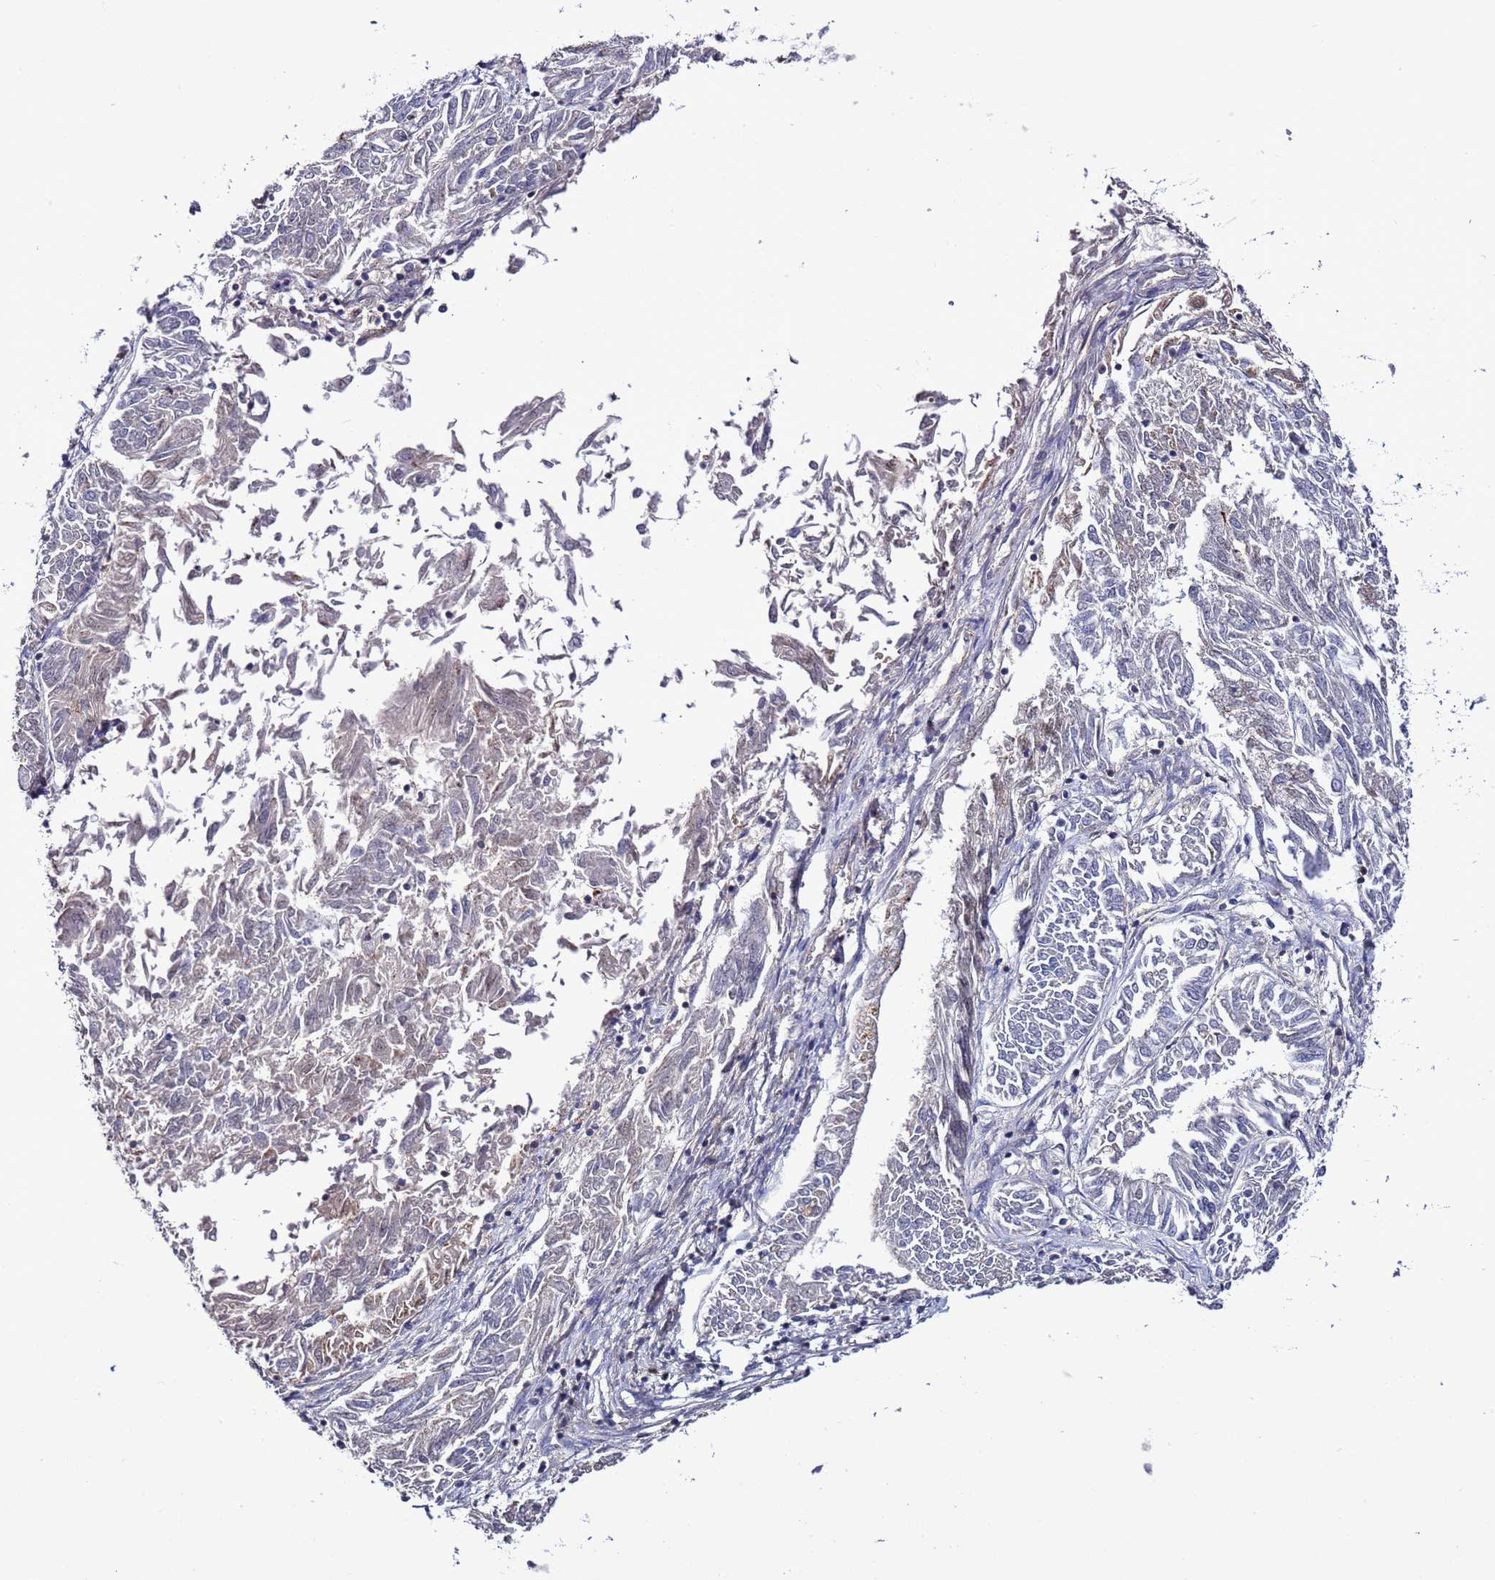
{"staining": {"intensity": "negative", "quantity": "none", "location": "none"}, "tissue": "endometrial cancer", "cell_type": "Tumor cells", "image_type": "cancer", "snomed": [{"axis": "morphology", "description": "Adenocarcinoma, NOS"}, {"axis": "topography", "description": "Endometrium"}], "caption": "Endometrial cancer was stained to show a protein in brown. There is no significant positivity in tumor cells. The staining is performed using DAB (3,3'-diaminobenzidine) brown chromogen with nuclei counter-stained in using hematoxylin.", "gene": "TENM3", "patient": {"sex": "female", "age": 58}}